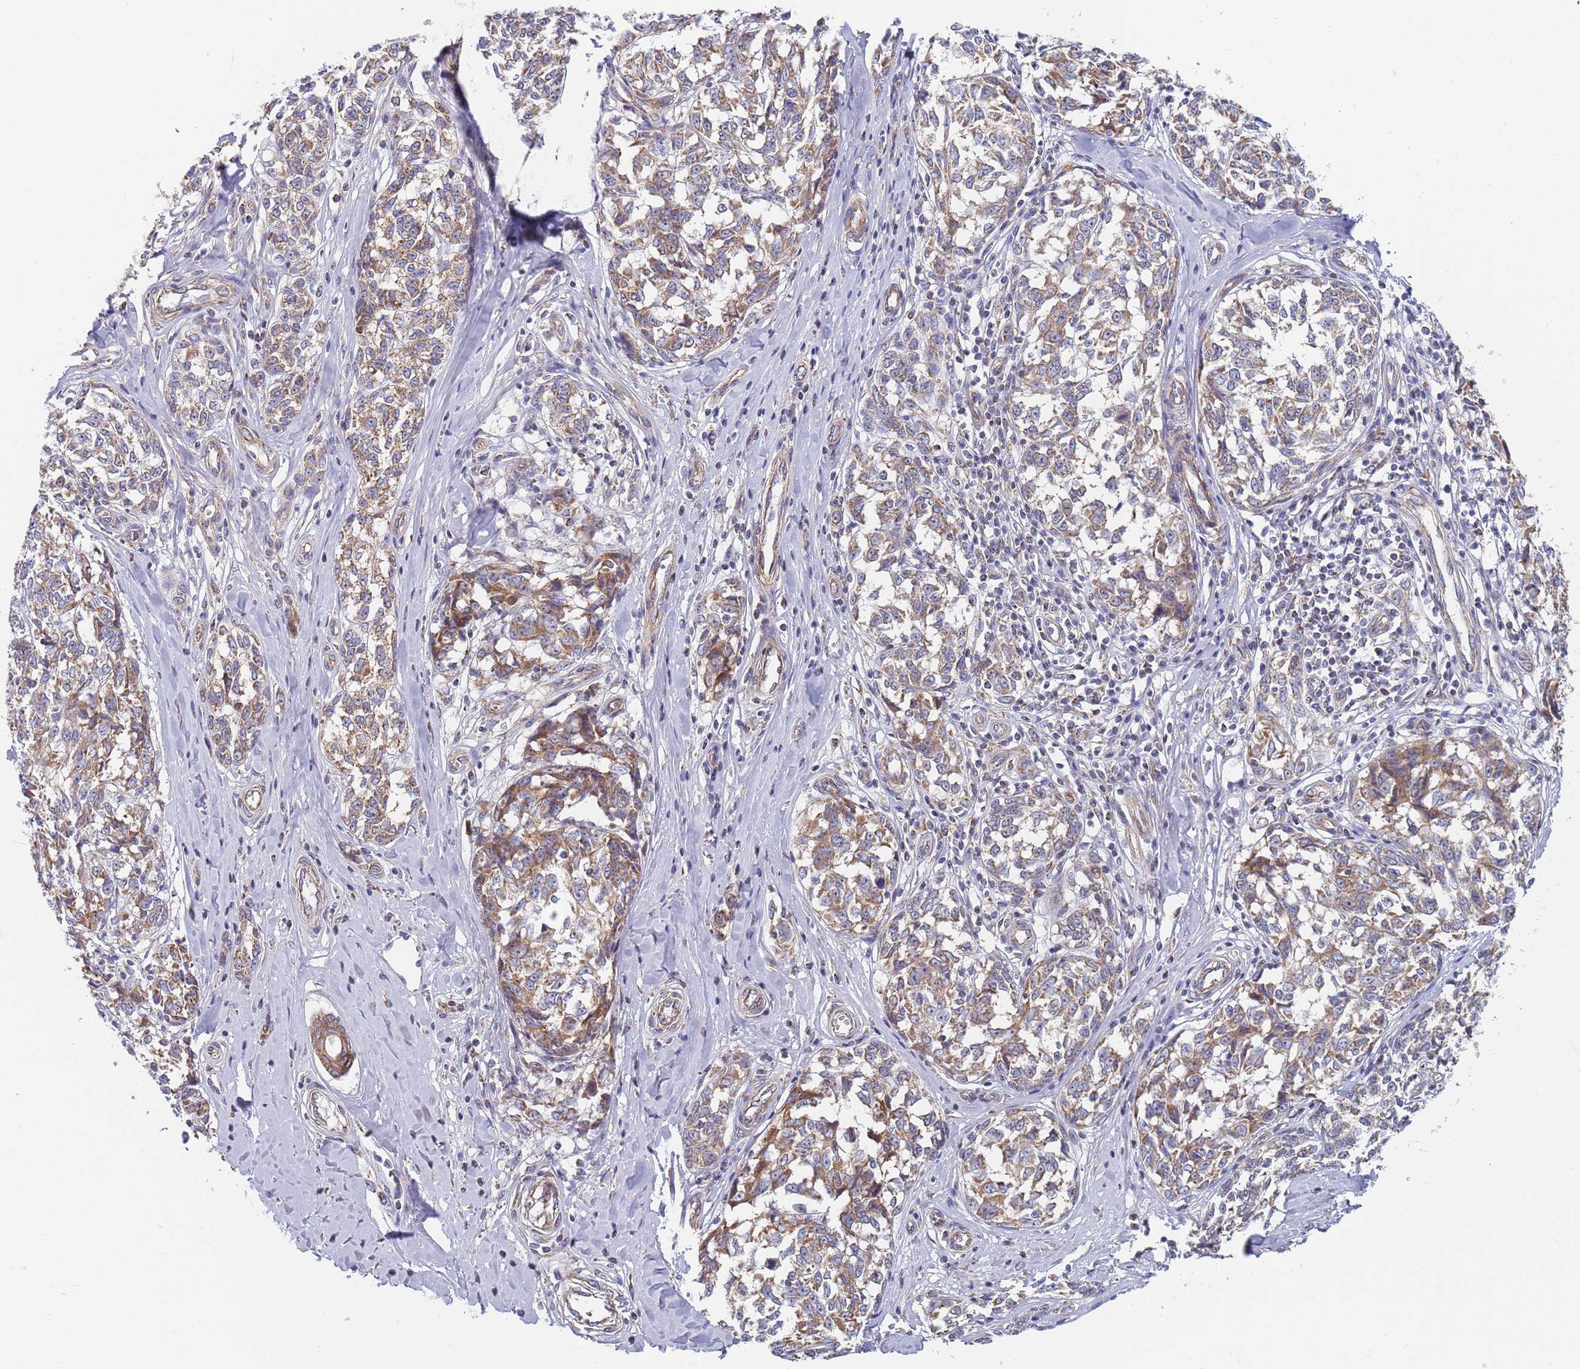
{"staining": {"intensity": "moderate", "quantity": ">75%", "location": "cytoplasmic/membranous"}, "tissue": "melanoma", "cell_type": "Tumor cells", "image_type": "cancer", "snomed": [{"axis": "morphology", "description": "Normal tissue, NOS"}, {"axis": "morphology", "description": "Malignant melanoma, NOS"}, {"axis": "topography", "description": "Skin"}], "caption": "A medium amount of moderate cytoplasmic/membranous expression is seen in approximately >75% of tumor cells in melanoma tissue.", "gene": "PWWP3A", "patient": {"sex": "female", "age": 64}}